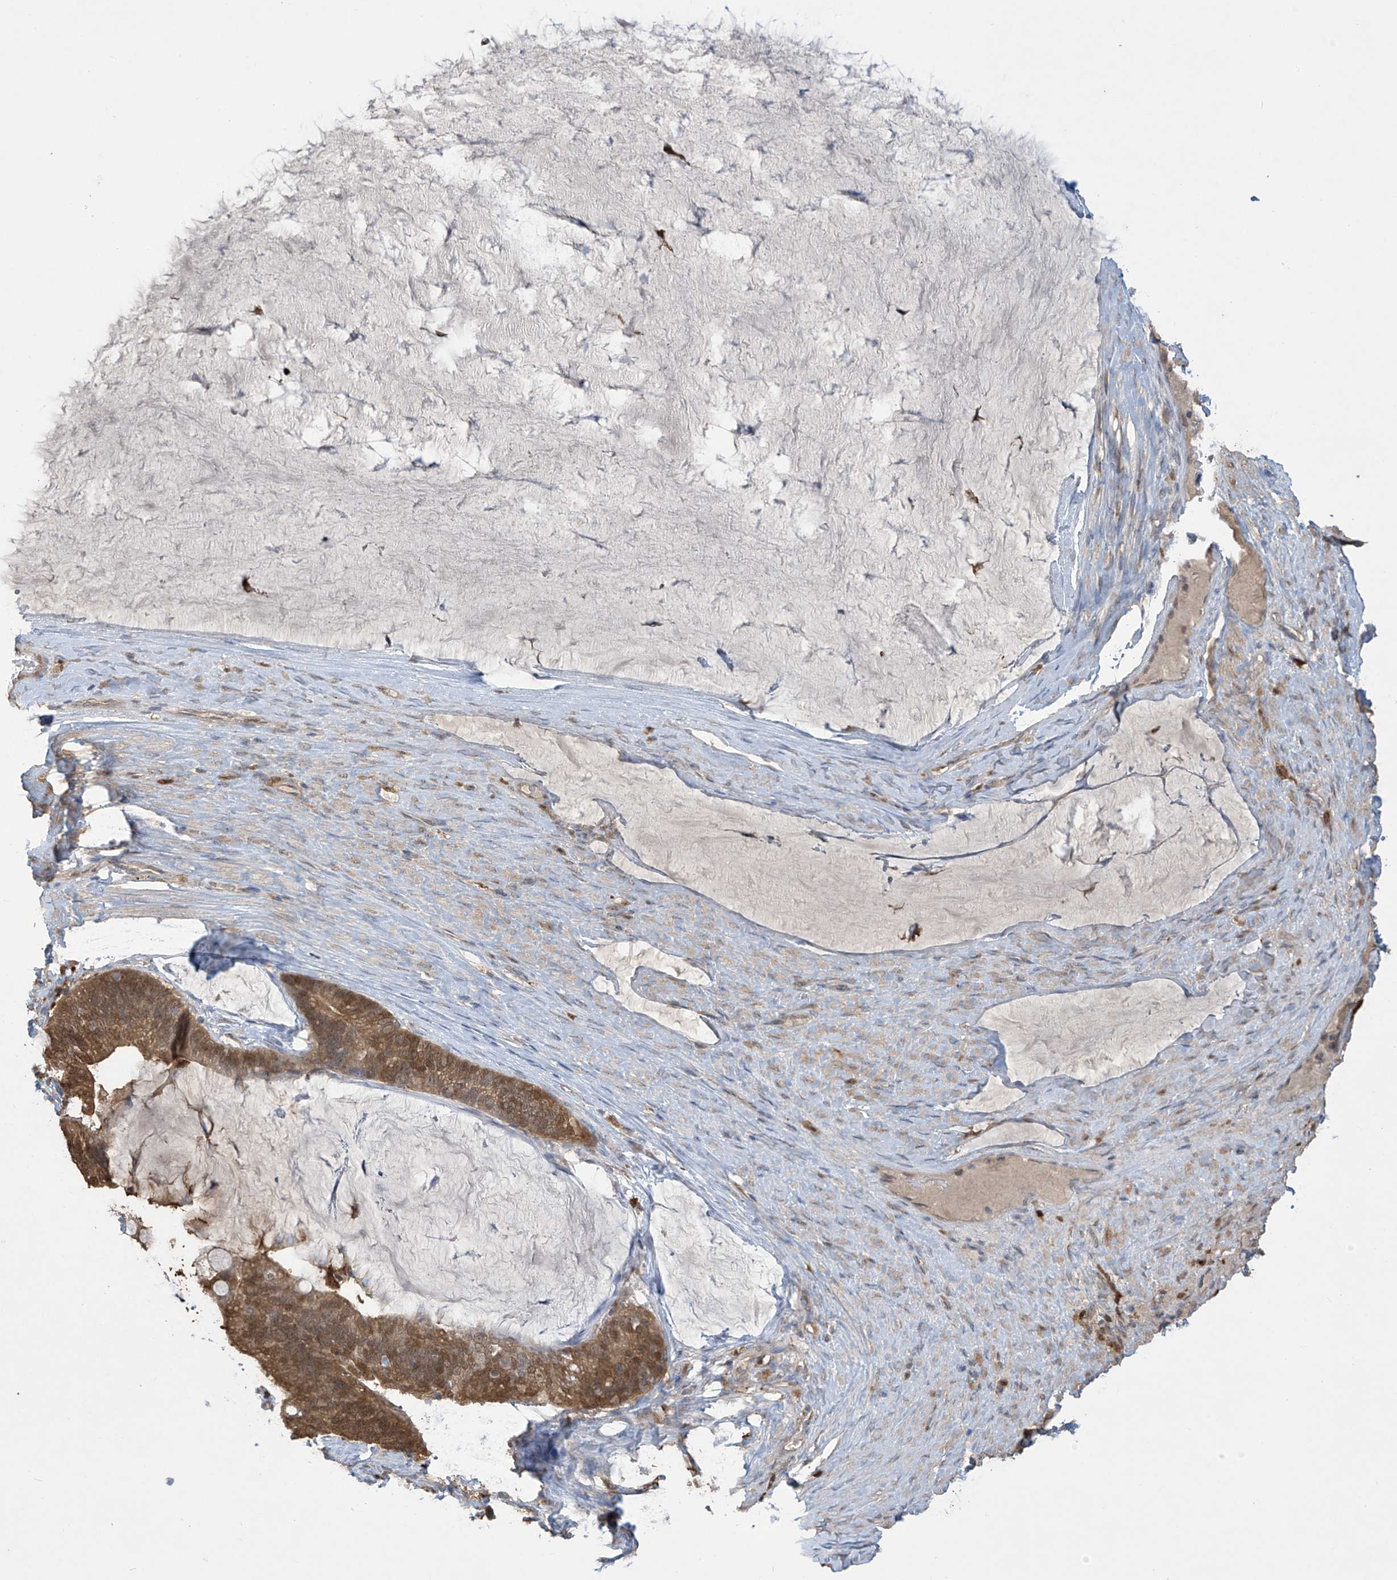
{"staining": {"intensity": "moderate", "quantity": ">75%", "location": "cytoplasmic/membranous,nuclear"}, "tissue": "ovarian cancer", "cell_type": "Tumor cells", "image_type": "cancer", "snomed": [{"axis": "morphology", "description": "Cystadenocarcinoma, mucinous, NOS"}, {"axis": "topography", "description": "Ovary"}], "caption": "Immunohistochemistry (IHC) image of ovarian cancer (mucinous cystadenocarcinoma) stained for a protein (brown), which displays medium levels of moderate cytoplasmic/membranous and nuclear positivity in approximately >75% of tumor cells.", "gene": "IDH1", "patient": {"sex": "female", "age": 61}}